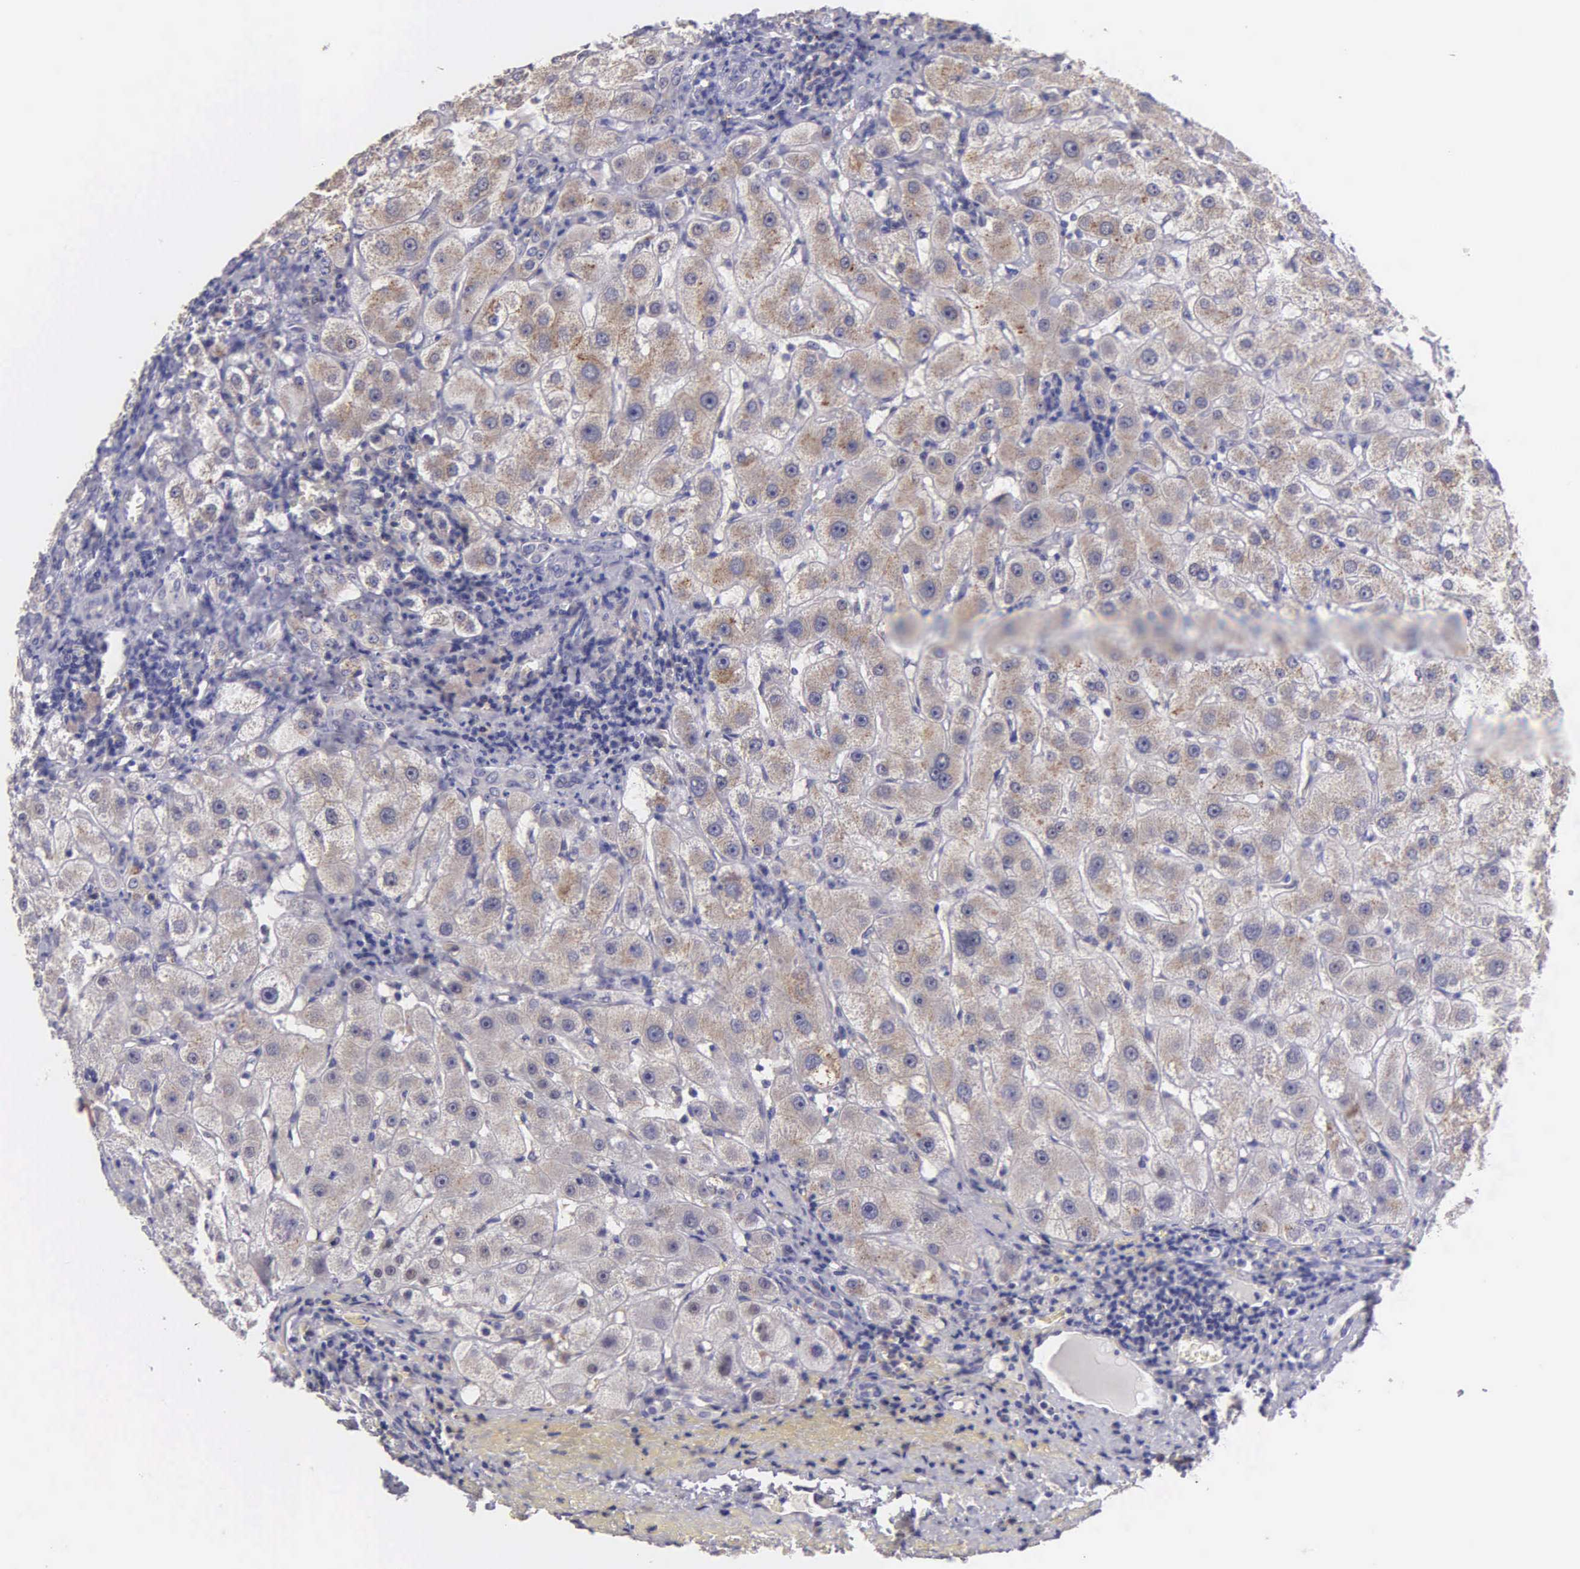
{"staining": {"intensity": "negative", "quantity": "none", "location": "none"}, "tissue": "liver", "cell_type": "Cholangiocytes", "image_type": "normal", "snomed": [{"axis": "morphology", "description": "Normal tissue, NOS"}, {"axis": "topography", "description": "Liver"}], "caption": "Cholangiocytes are negative for brown protein staining in normal liver. The staining was performed using DAB (3,3'-diaminobenzidine) to visualize the protein expression in brown, while the nuclei were stained in blue with hematoxylin (Magnification: 20x).", "gene": "ESR1", "patient": {"sex": "female", "age": 79}}